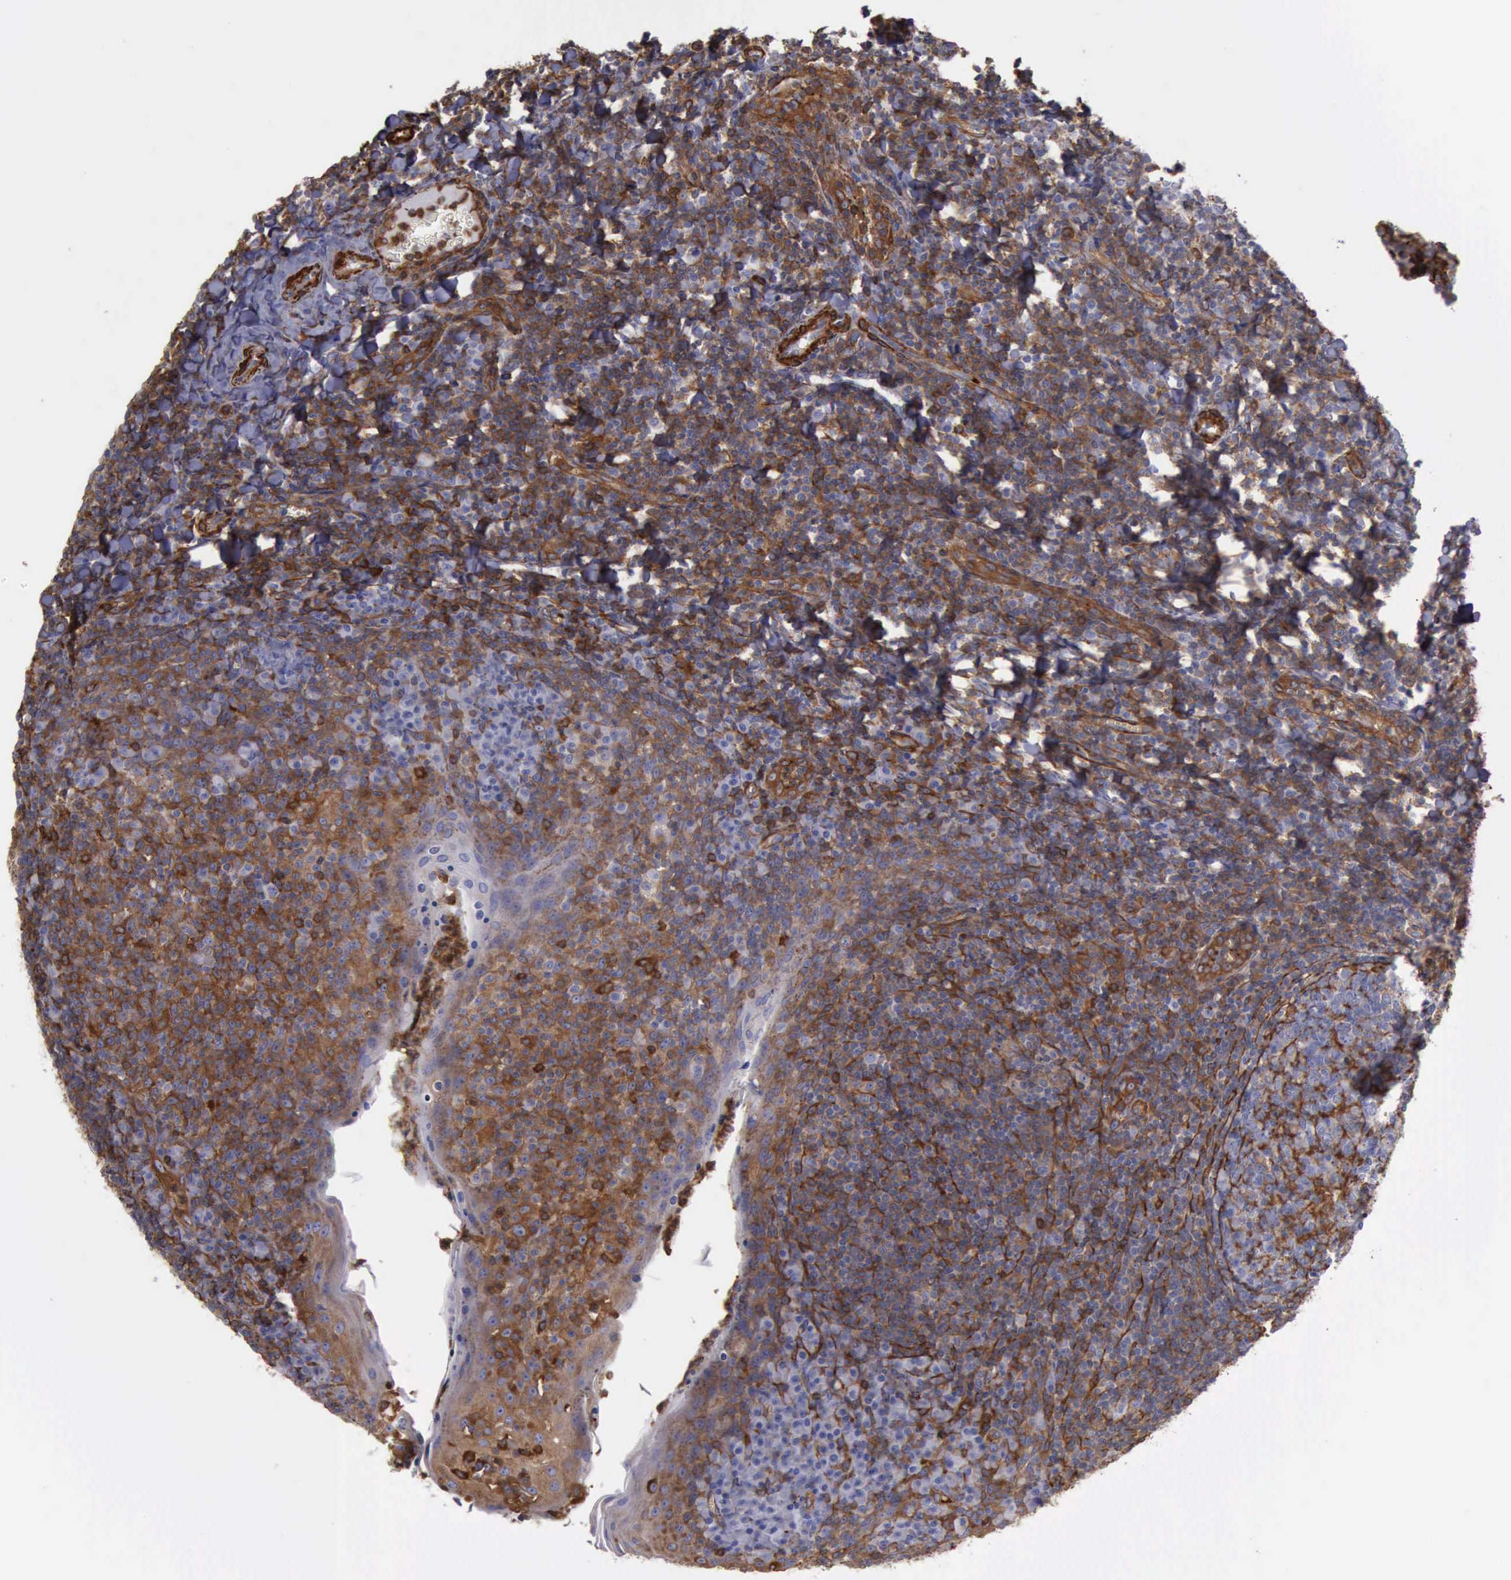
{"staining": {"intensity": "negative", "quantity": "none", "location": "none"}, "tissue": "tonsil", "cell_type": "Germinal center cells", "image_type": "normal", "snomed": [{"axis": "morphology", "description": "Normal tissue, NOS"}, {"axis": "topography", "description": "Tonsil"}], "caption": "Immunohistochemistry (IHC) image of benign tonsil: tonsil stained with DAB exhibits no significant protein staining in germinal center cells.", "gene": "FLNA", "patient": {"sex": "male", "age": 31}}